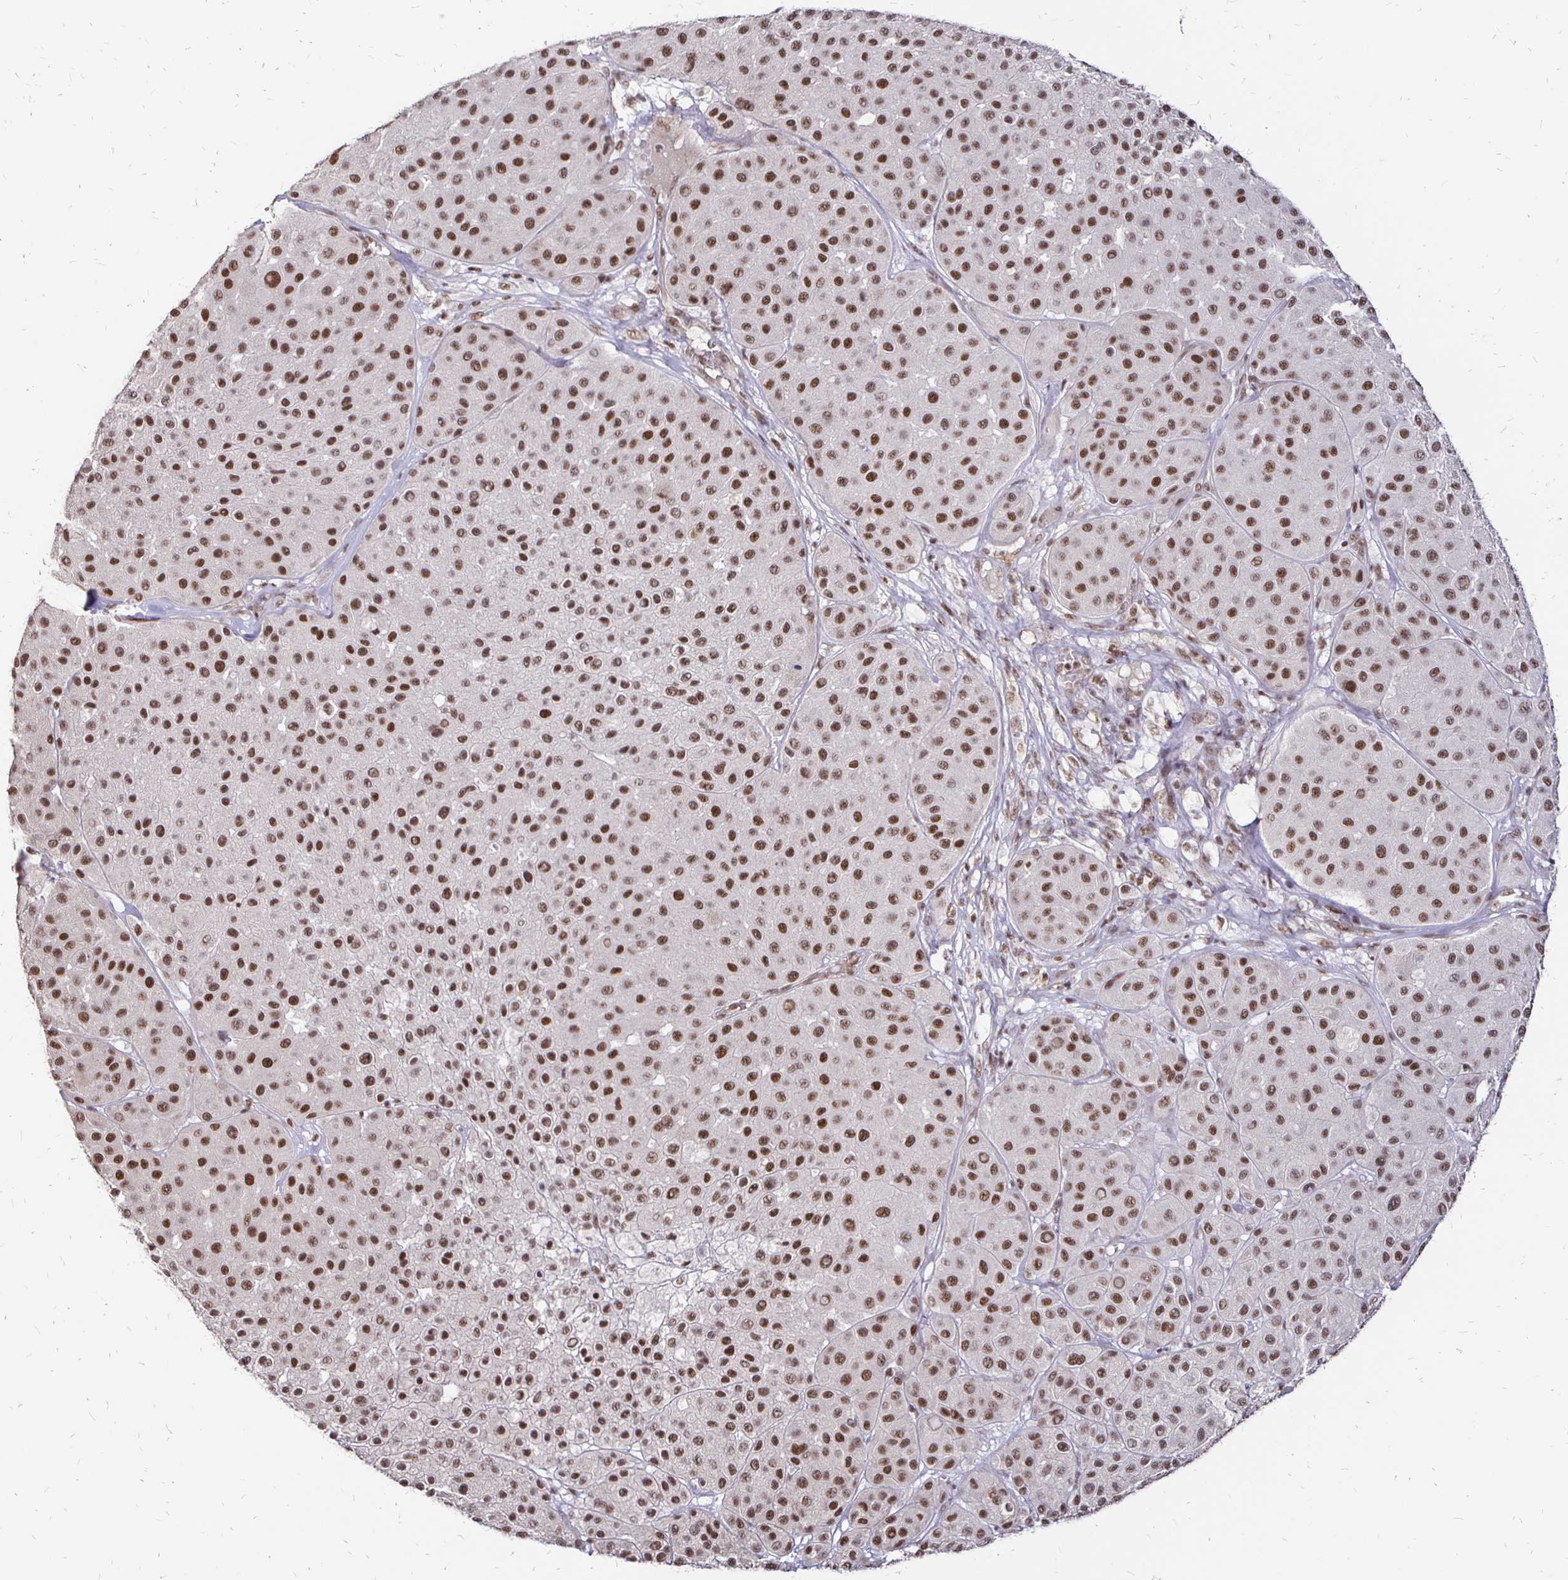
{"staining": {"intensity": "strong", "quantity": ">75%", "location": "nuclear"}, "tissue": "melanoma", "cell_type": "Tumor cells", "image_type": "cancer", "snomed": [{"axis": "morphology", "description": "Malignant melanoma, Metastatic site"}, {"axis": "topography", "description": "Smooth muscle"}], "caption": "Malignant melanoma (metastatic site) stained with a brown dye exhibits strong nuclear positive expression in about >75% of tumor cells.", "gene": "SIN3A", "patient": {"sex": "male", "age": 41}}